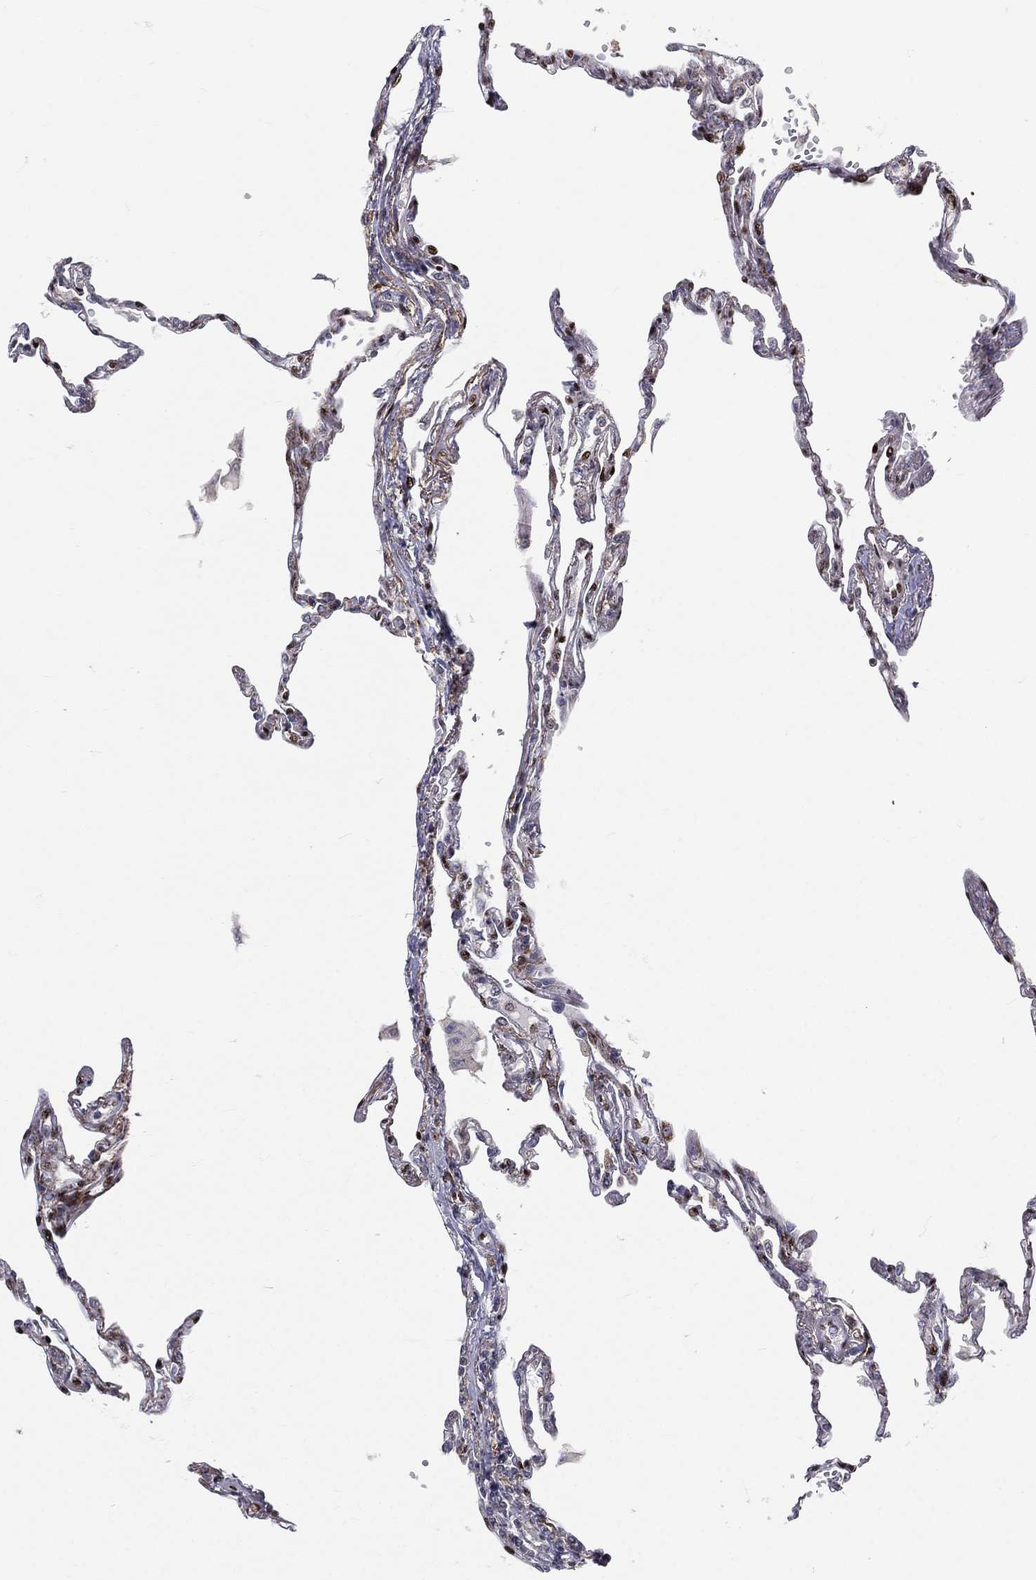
{"staining": {"intensity": "negative", "quantity": "none", "location": "none"}, "tissue": "lung", "cell_type": "Alveolar cells", "image_type": "normal", "snomed": [{"axis": "morphology", "description": "Normal tissue, NOS"}, {"axis": "topography", "description": "Lung"}], "caption": "The micrograph demonstrates no staining of alveolar cells in benign lung. Nuclei are stained in blue.", "gene": "ZEB1", "patient": {"sex": "male", "age": 78}}